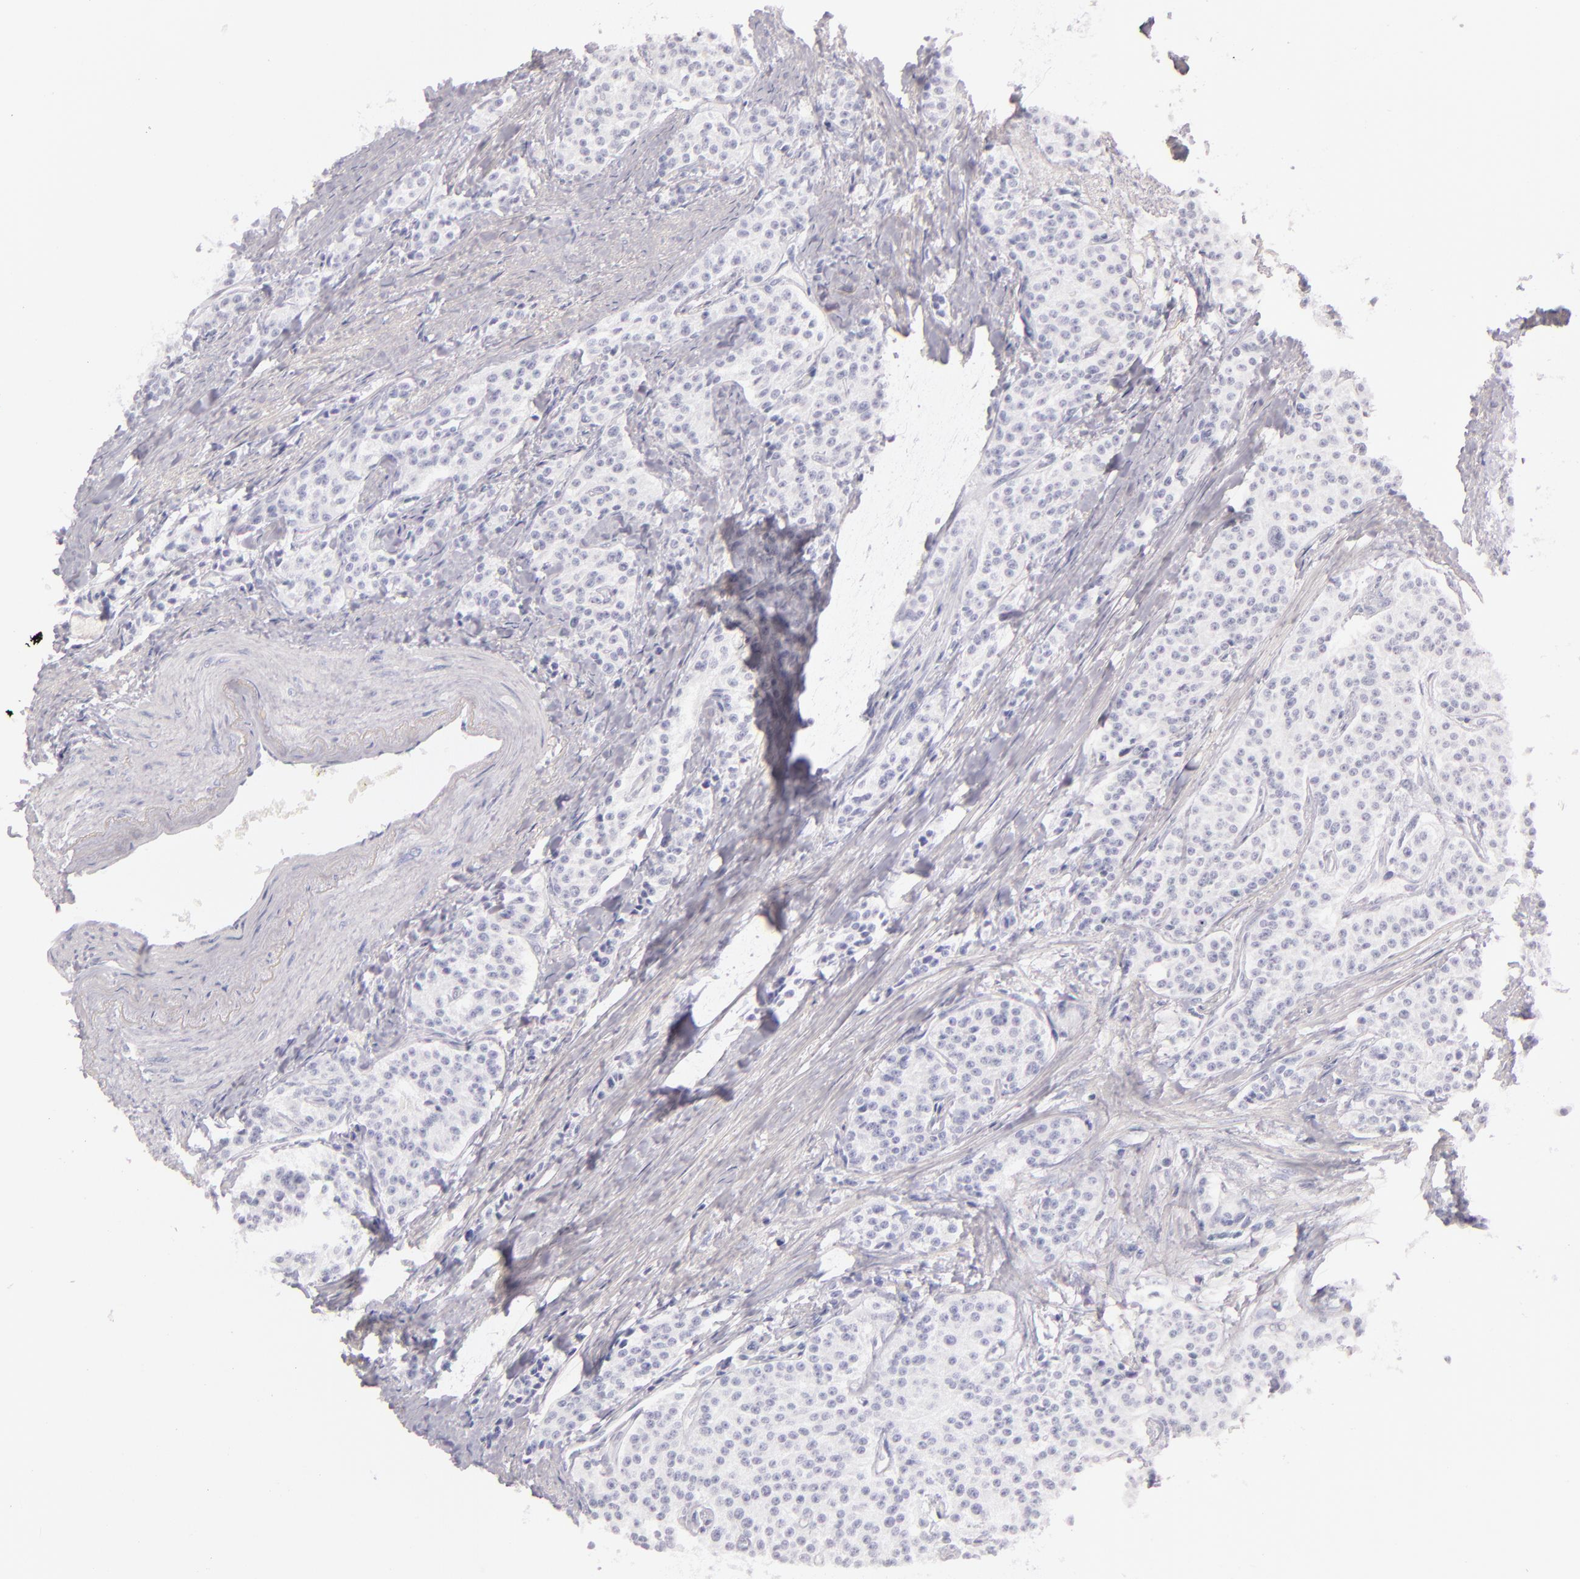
{"staining": {"intensity": "negative", "quantity": "none", "location": "none"}, "tissue": "carcinoid", "cell_type": "Tumor cells", "image_type": "cancer", "snomed": [{"axis": "morphology", "description": "Carcinoid, malignant, NOS"}, {"axis": "topography", "description": "Stomach"}], "caption": "This is a photomicrograph of IHC staining of carcinoid, which shows no expression in tumor cells.", "gene": "FABP1", "patient": {"sex": "female", "age": 76}}